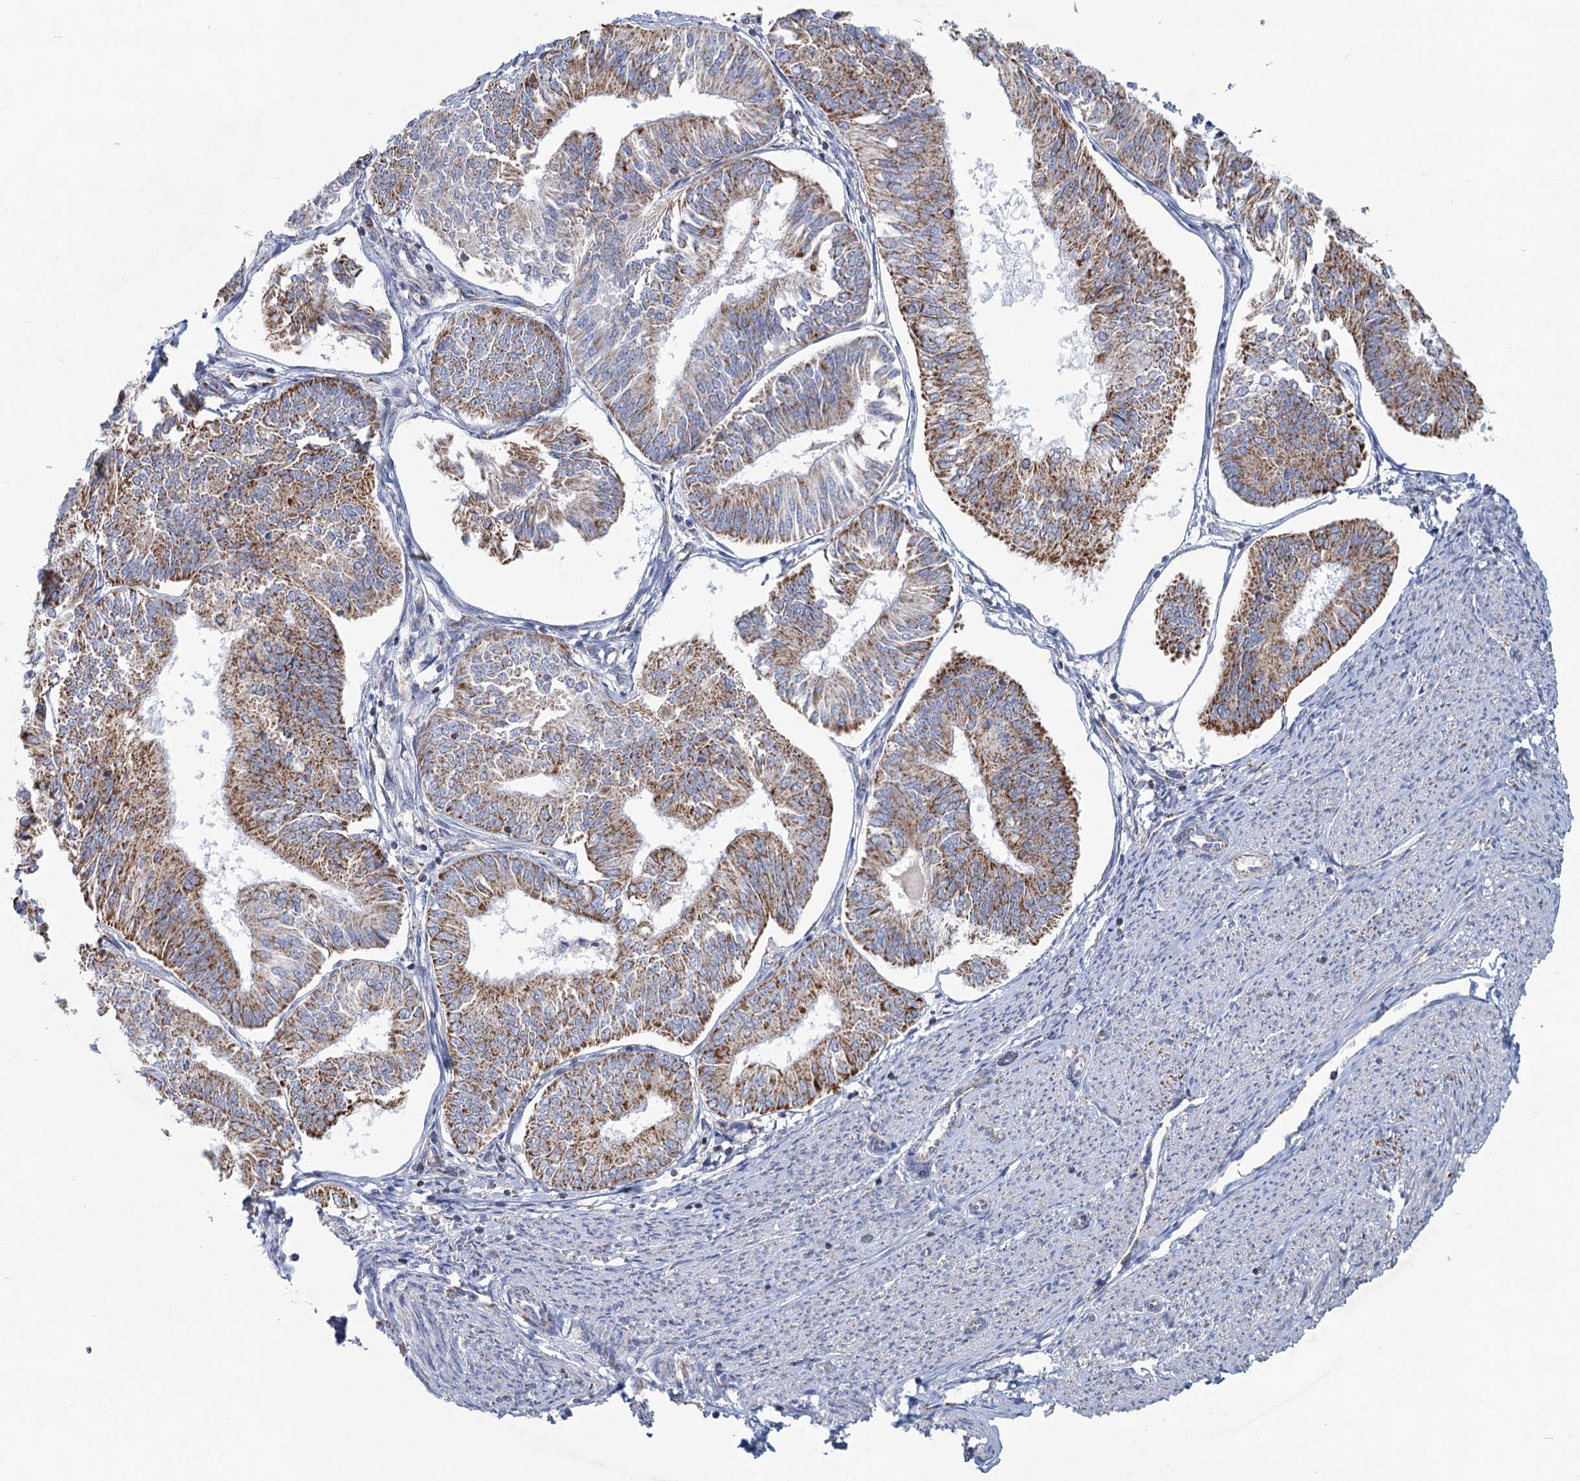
{"staining": {"intensity": "moderate", "quantity": ">75%", "location": "cytoplasmic/membranous"}, "tissue": "endometrial cancer", "cell_type": "Tumor cells", "image_type": "cancer", "snomed": [{"axis": "morphology", "description": "Adenocarcinoma, NOS"}, {"axis": "topography", "description": "Endometrium"}], "caption": "Immunohistochemistry (IHC) image of human endometrial cancer stained for a protein (brown), which demonstrates medium levels of moderate cytoplasmic/membranous positivity in about >75% of tumor cells.", "gene": "NDUFC2", "patient": {"sex": "female", "age": 58}}